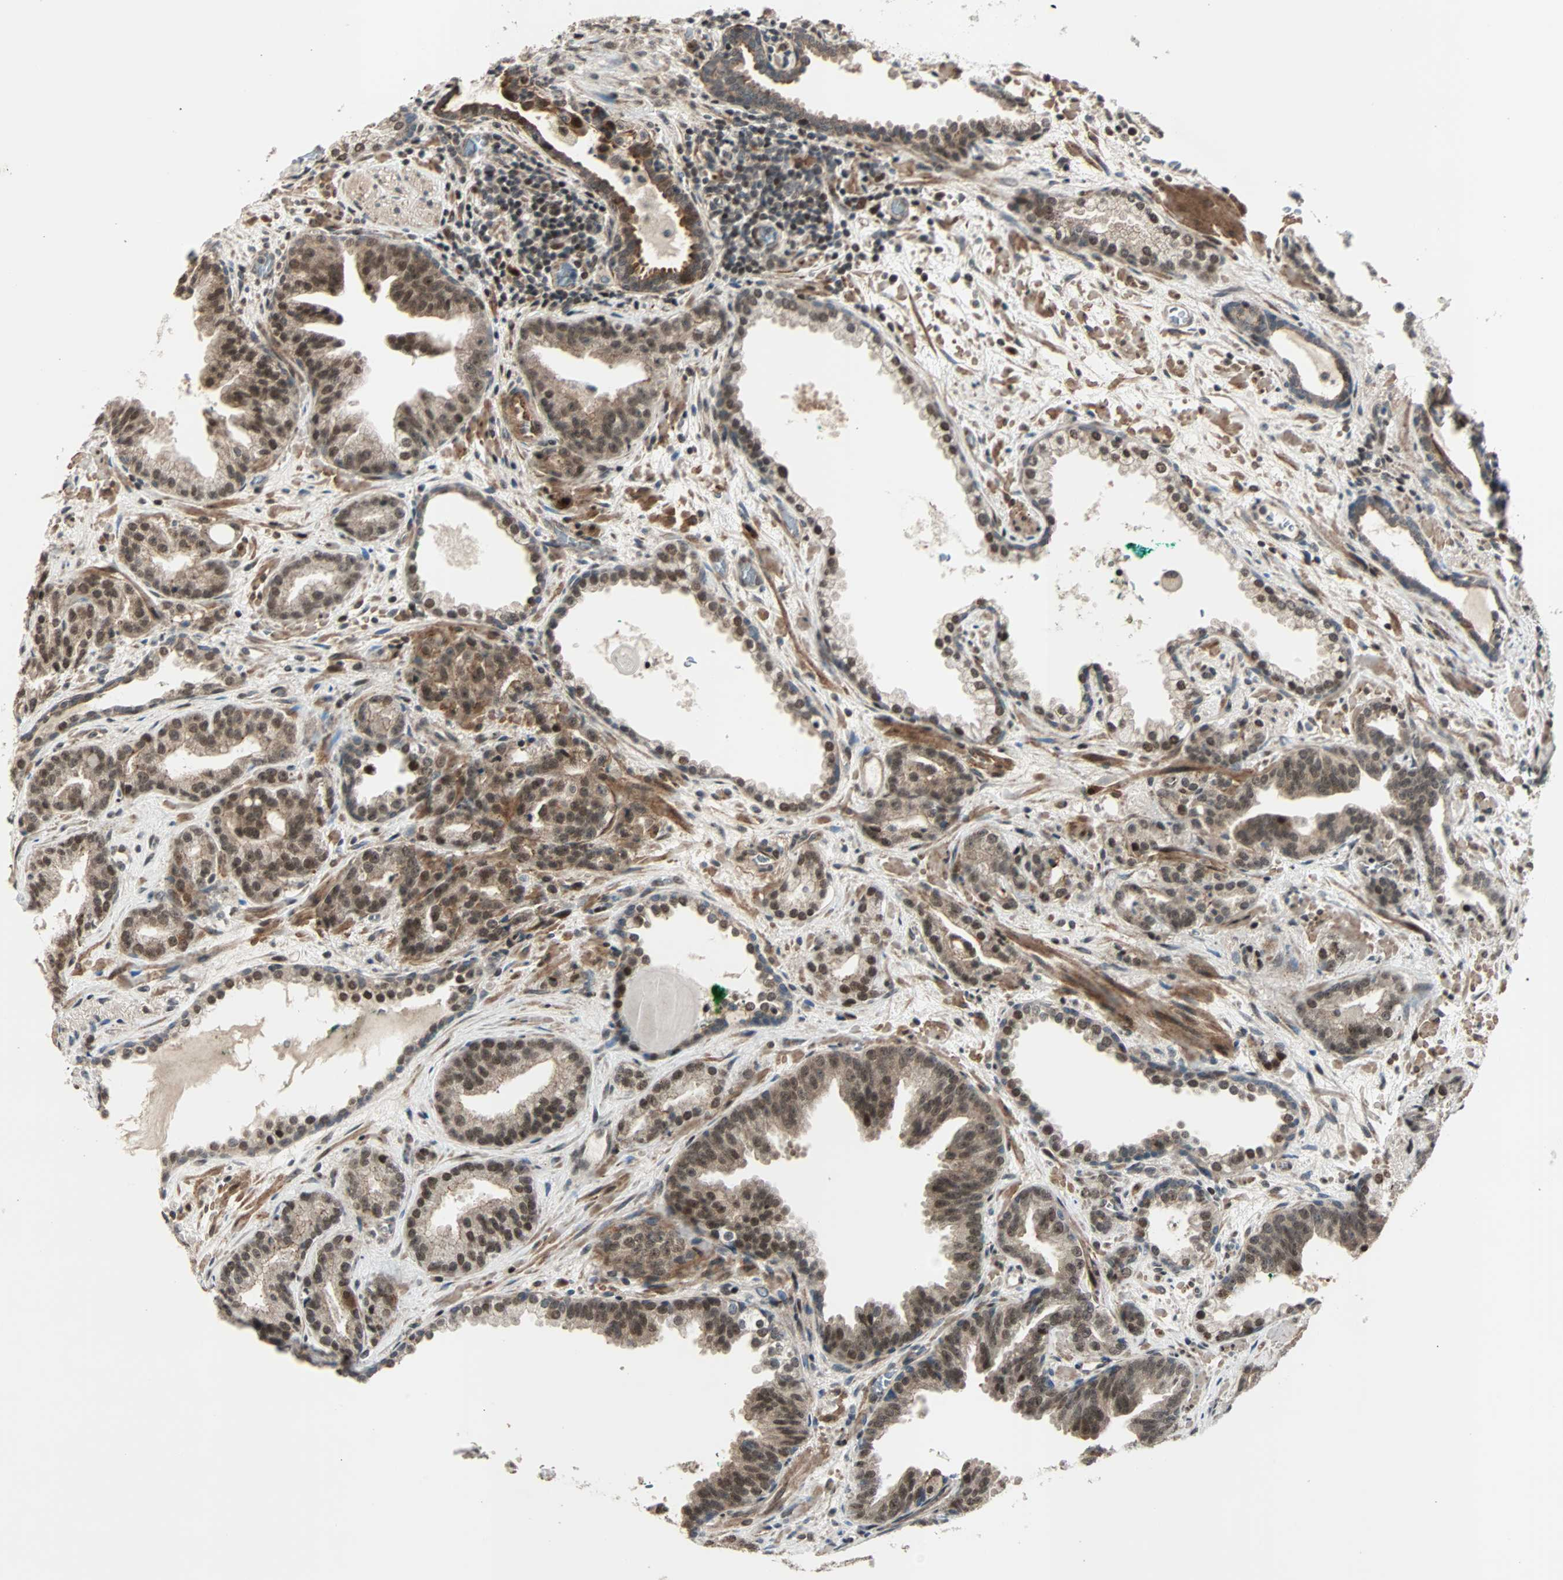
{"staining": {"intensity": "moderate", "quantity": ">75%", "location": "cytoplasmic/membranous,nuclear"}, "tissue": "prostate cancer", "cell_type": "Tumor cells", "image_type": "cancer", "snomed": [{"axis": "morphology", "description": "Adenocarcinoma, Low grade"}, {"axis": "topography", "description": "Prostate"}], "caption": "Protein expression analysis of human prostate cancer (low-grade adenocarcinoma) reveals moderate cytoplasmic/membranous and nuclear positivity in approximately >75% of tumor cells.", "gene": "CBX4", "patient": {"sex": "male", "age": 63}}